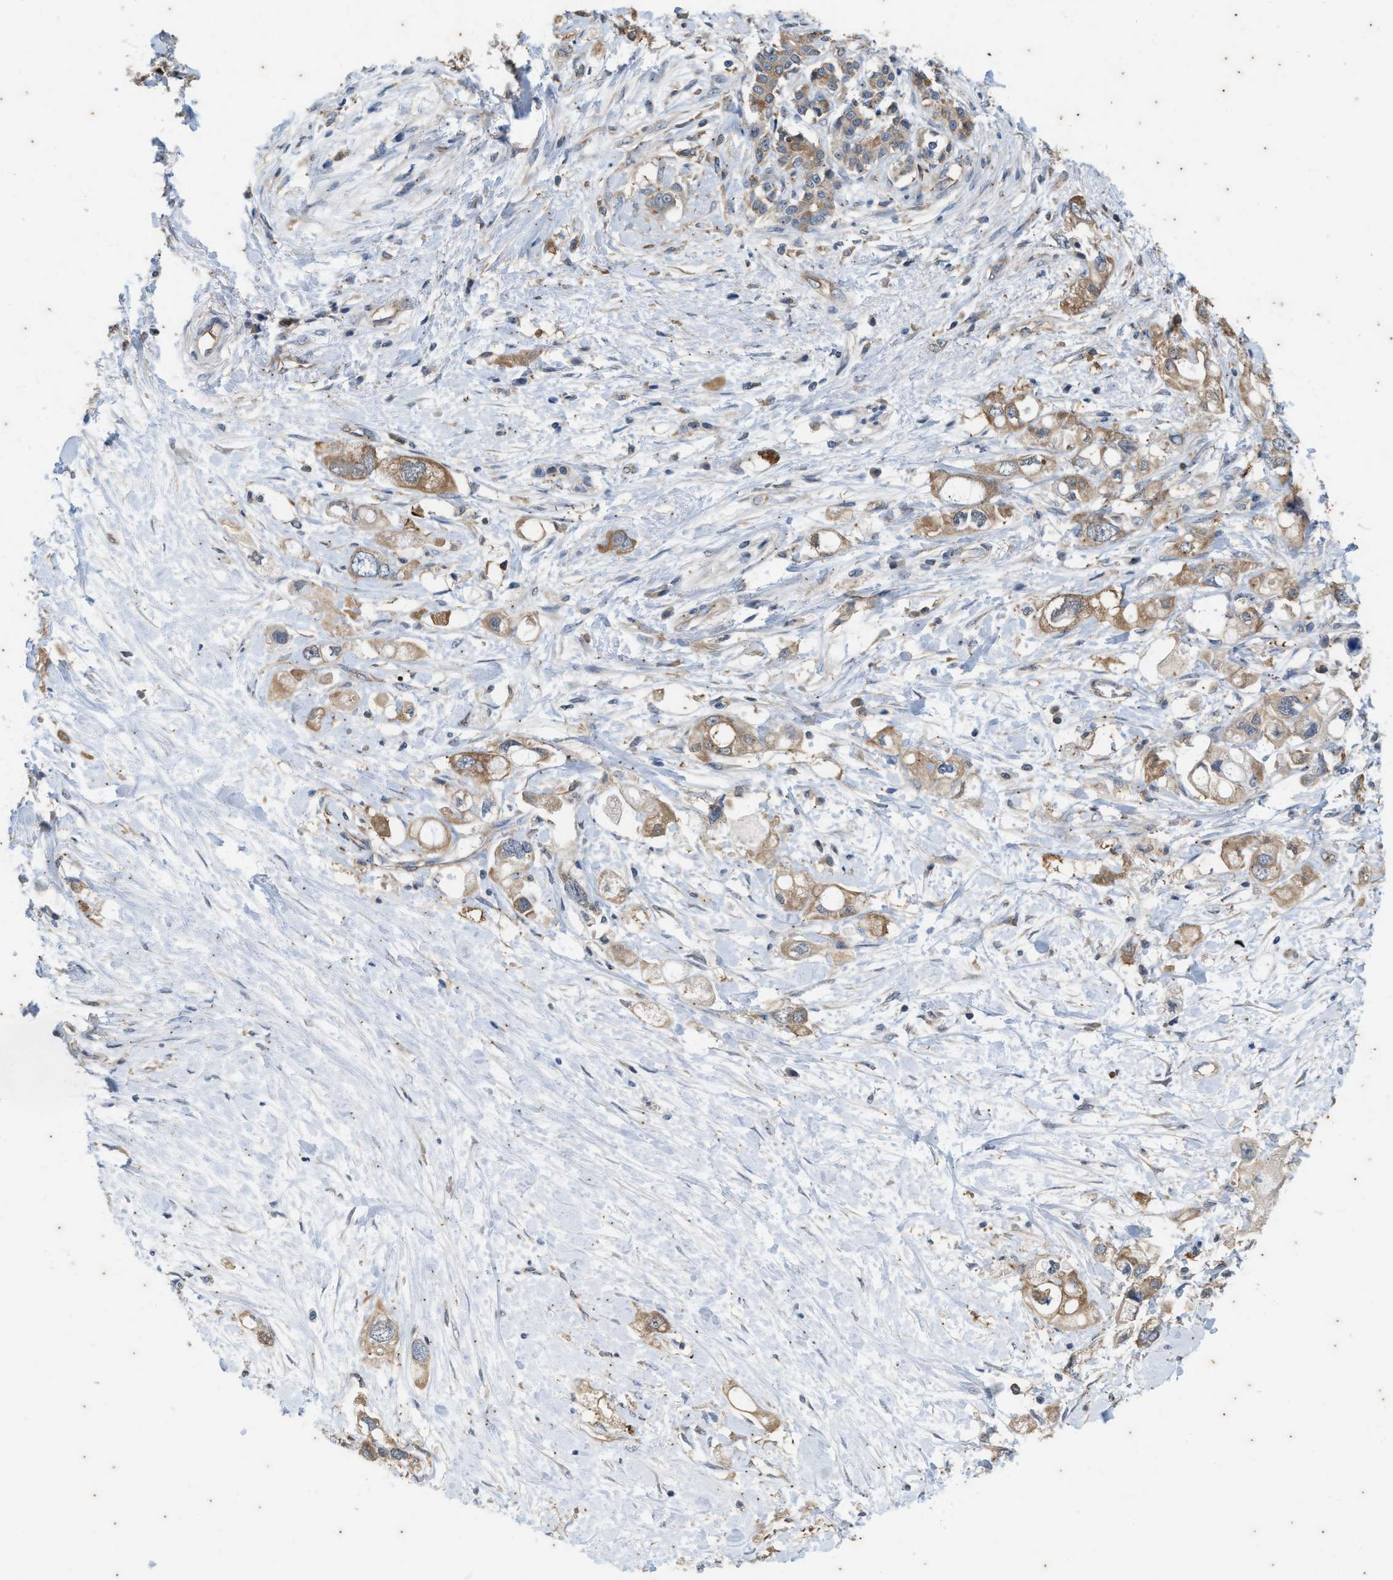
{"staining": {"intensity": "moderate", "quantity": ">75%", "location": "cytoplasmic/membranous"}, "tissue": "pancreatic cancer", "cell_type": "Tumor cells", "image_type": "cancer", "snomed": [{"axis": "morphology", "description": "Adenocarcinoma, NOS"}, {"axis": "topography", "description": "Pancreas"}], "caption": "Approximately >75% of tumor cells in human pancreatic cancer show moderate cytoplasmic/membranous protein staining as visualized by brown immunohistochemical staining.", "gene": "COX19", "patient": {"sex": "female", "age": 56}}